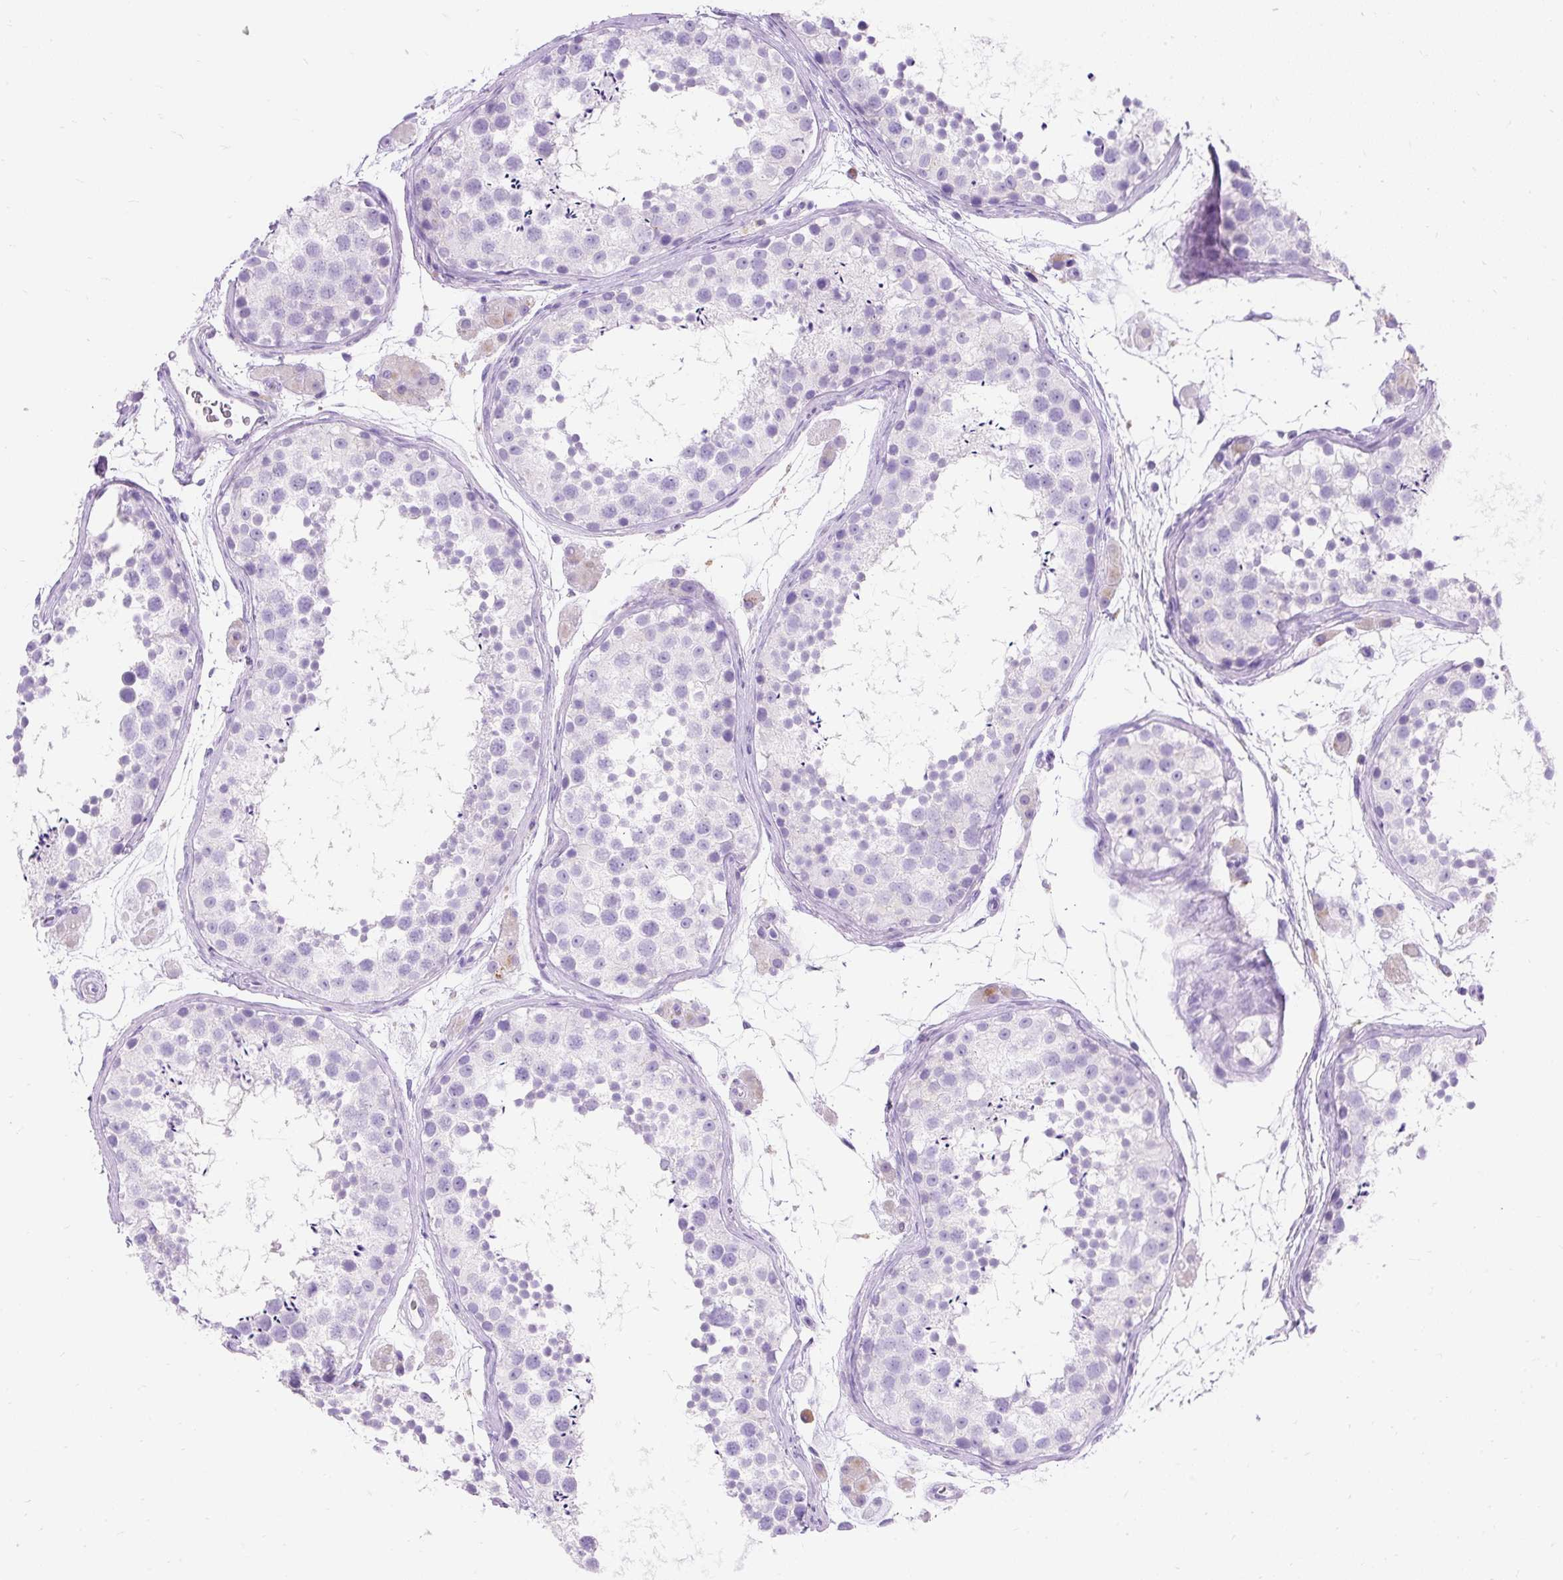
{"staining": {"intensity": "negative", "quantity": "none", "location": "none"}, "tissue": "testis", "cell_type": "Cells in seminiferous ducts", "image_type": "normal", "snomed": [{"axis": "morphology", "description": "Normal tissue, NOS"}, {"axis": "topography", "description": "Testis"}], "caption": "DAB (3,3'-diaminobenzidine) immunohistochemical staining of normal human testis displays no significant staining in cells in seminiferous ducts. (IHC, brightfield microscopy, high magnification).", "gene": "HEXB", "patient": {"sex": "male", "age": 41}}